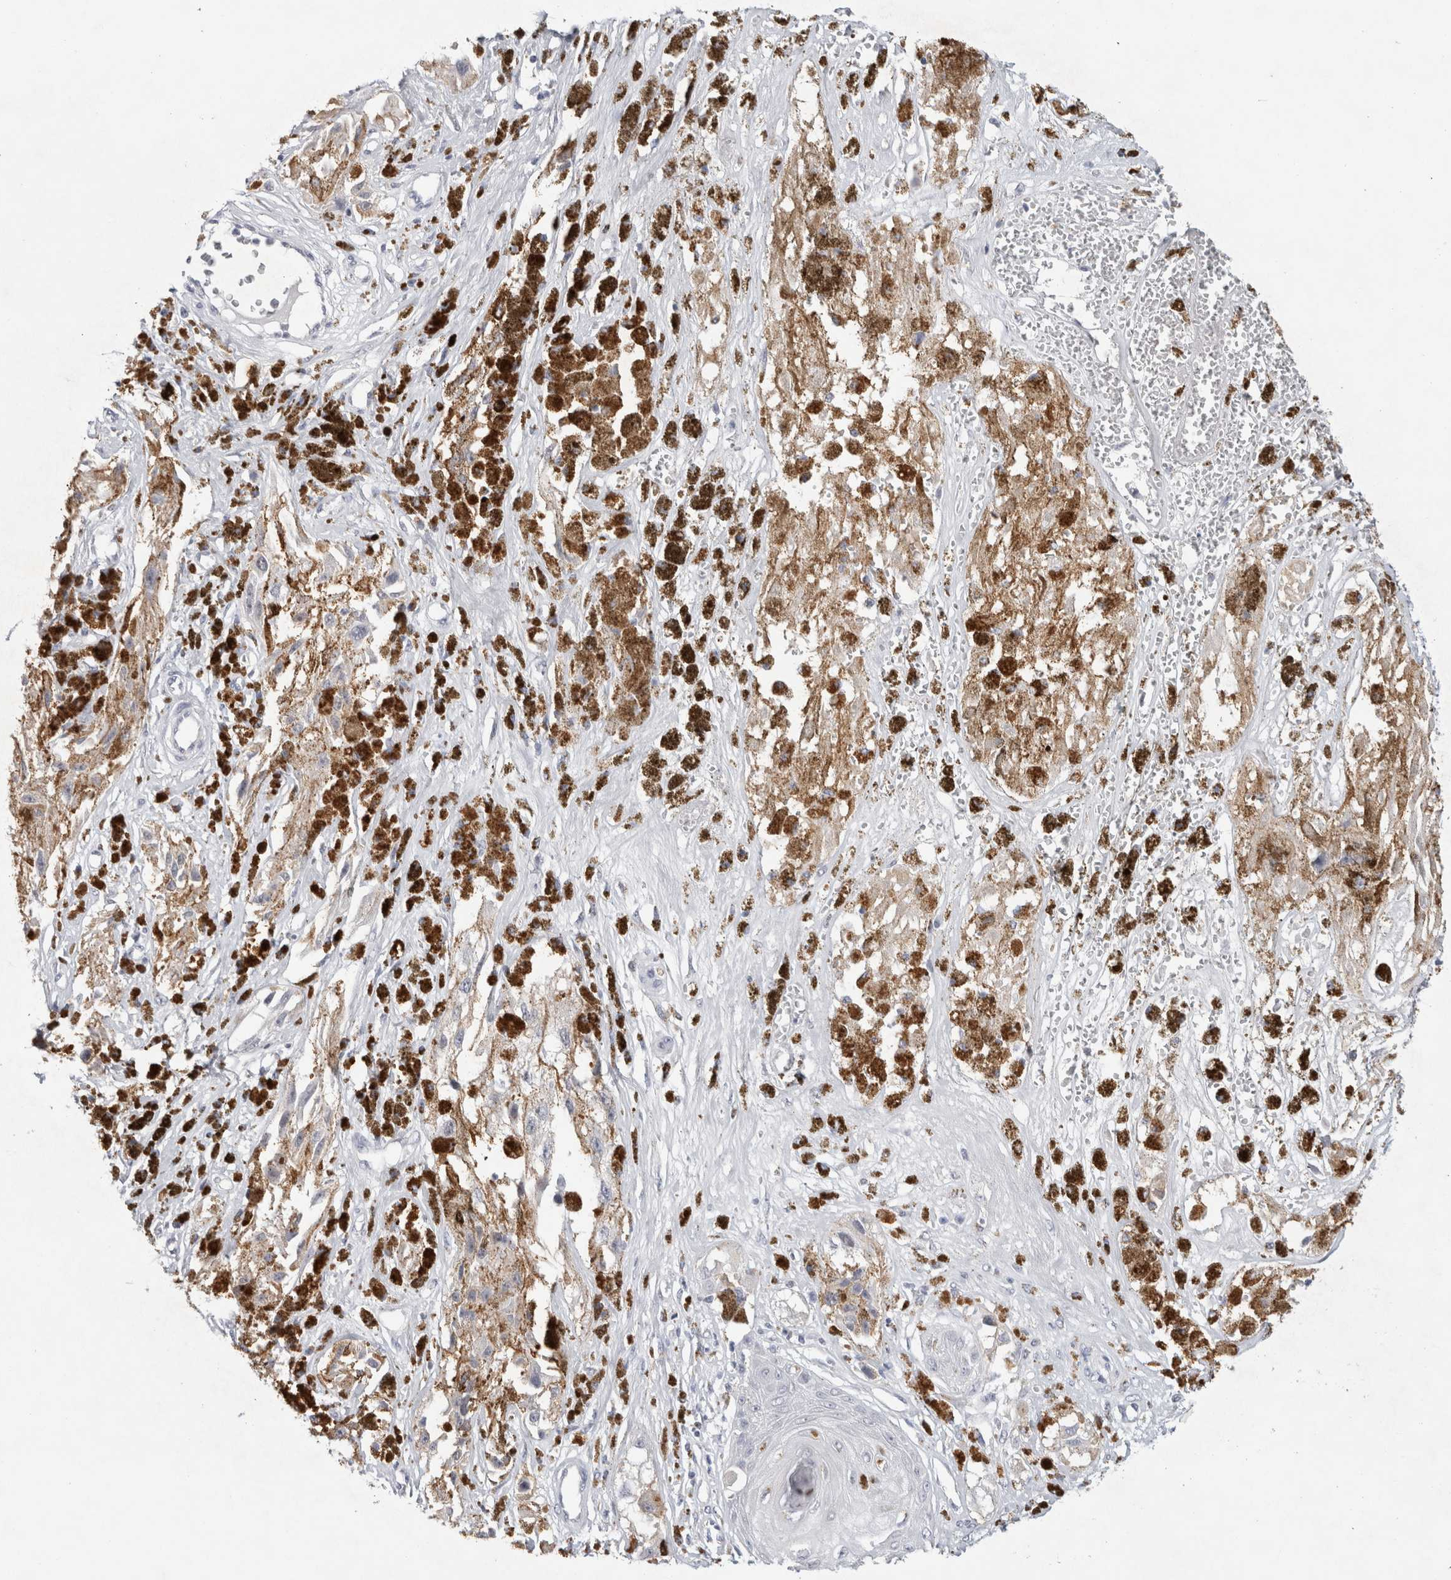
{"staining": {"intensity": "negative", "quantity": "none", "location": "none"}, "tissue": "melanoma", "cell_type": "Tumor cells", "image_type": "cancer", "snomed": [{"axis": "morphology", "description": "Malignant melanoma, NOS"}, {"axis": "topography", "description": "Skin"}], "caption": "Immunohistochemical staining of human melanoma exhibits no significant staining in tumor cells. The staining was performed using DAB (3,3'-diaminobenzidine) to visualize the protein expression in brown, while the nuclei were stained in blue with hematoxylin (Magnification: 20x).", "gene": "TONSL", "patient": {"sex": "male", "age": 88}}